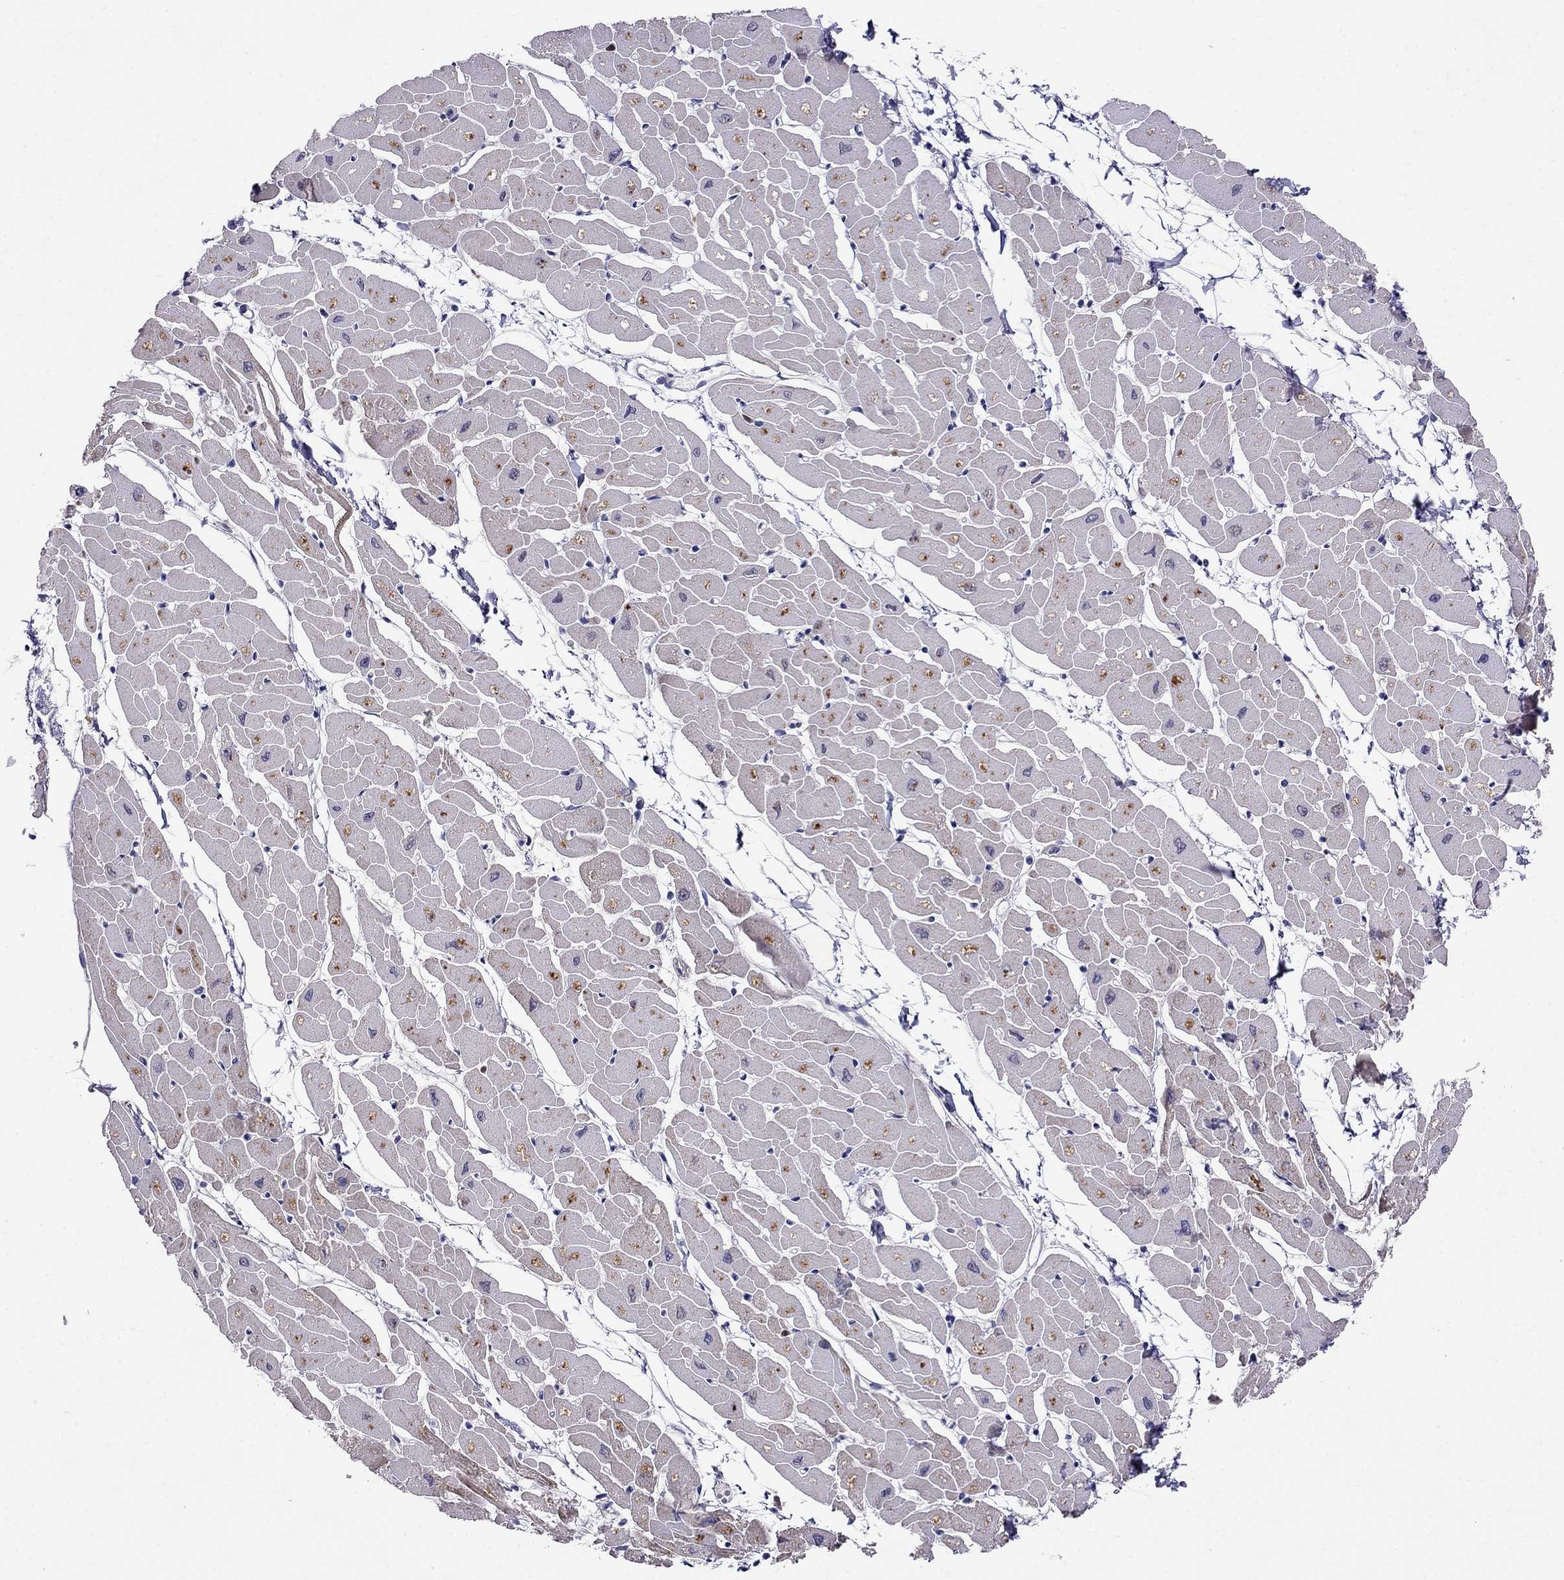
{"staining": {"intensity": "weak", "quantity": "25%-75%", "location": "cytoplasmic/membranous"}, "tissue": "heart muscle", "cell_type": "Cardiomyocytes", "image_type": "normal", "snomed": [{"axis": "morphology", "description": "Normal tissue, NOS"}, {"axis": "topography", "description": "Heart"}], "caption": "Unremarkable heart muscle reveals weak cytoplasmic/membranous positivity in approximately 25%-75% of cardiomyocytes.", "gene": "SPINT4", "patient": {"sex": "male", "age": 57}}